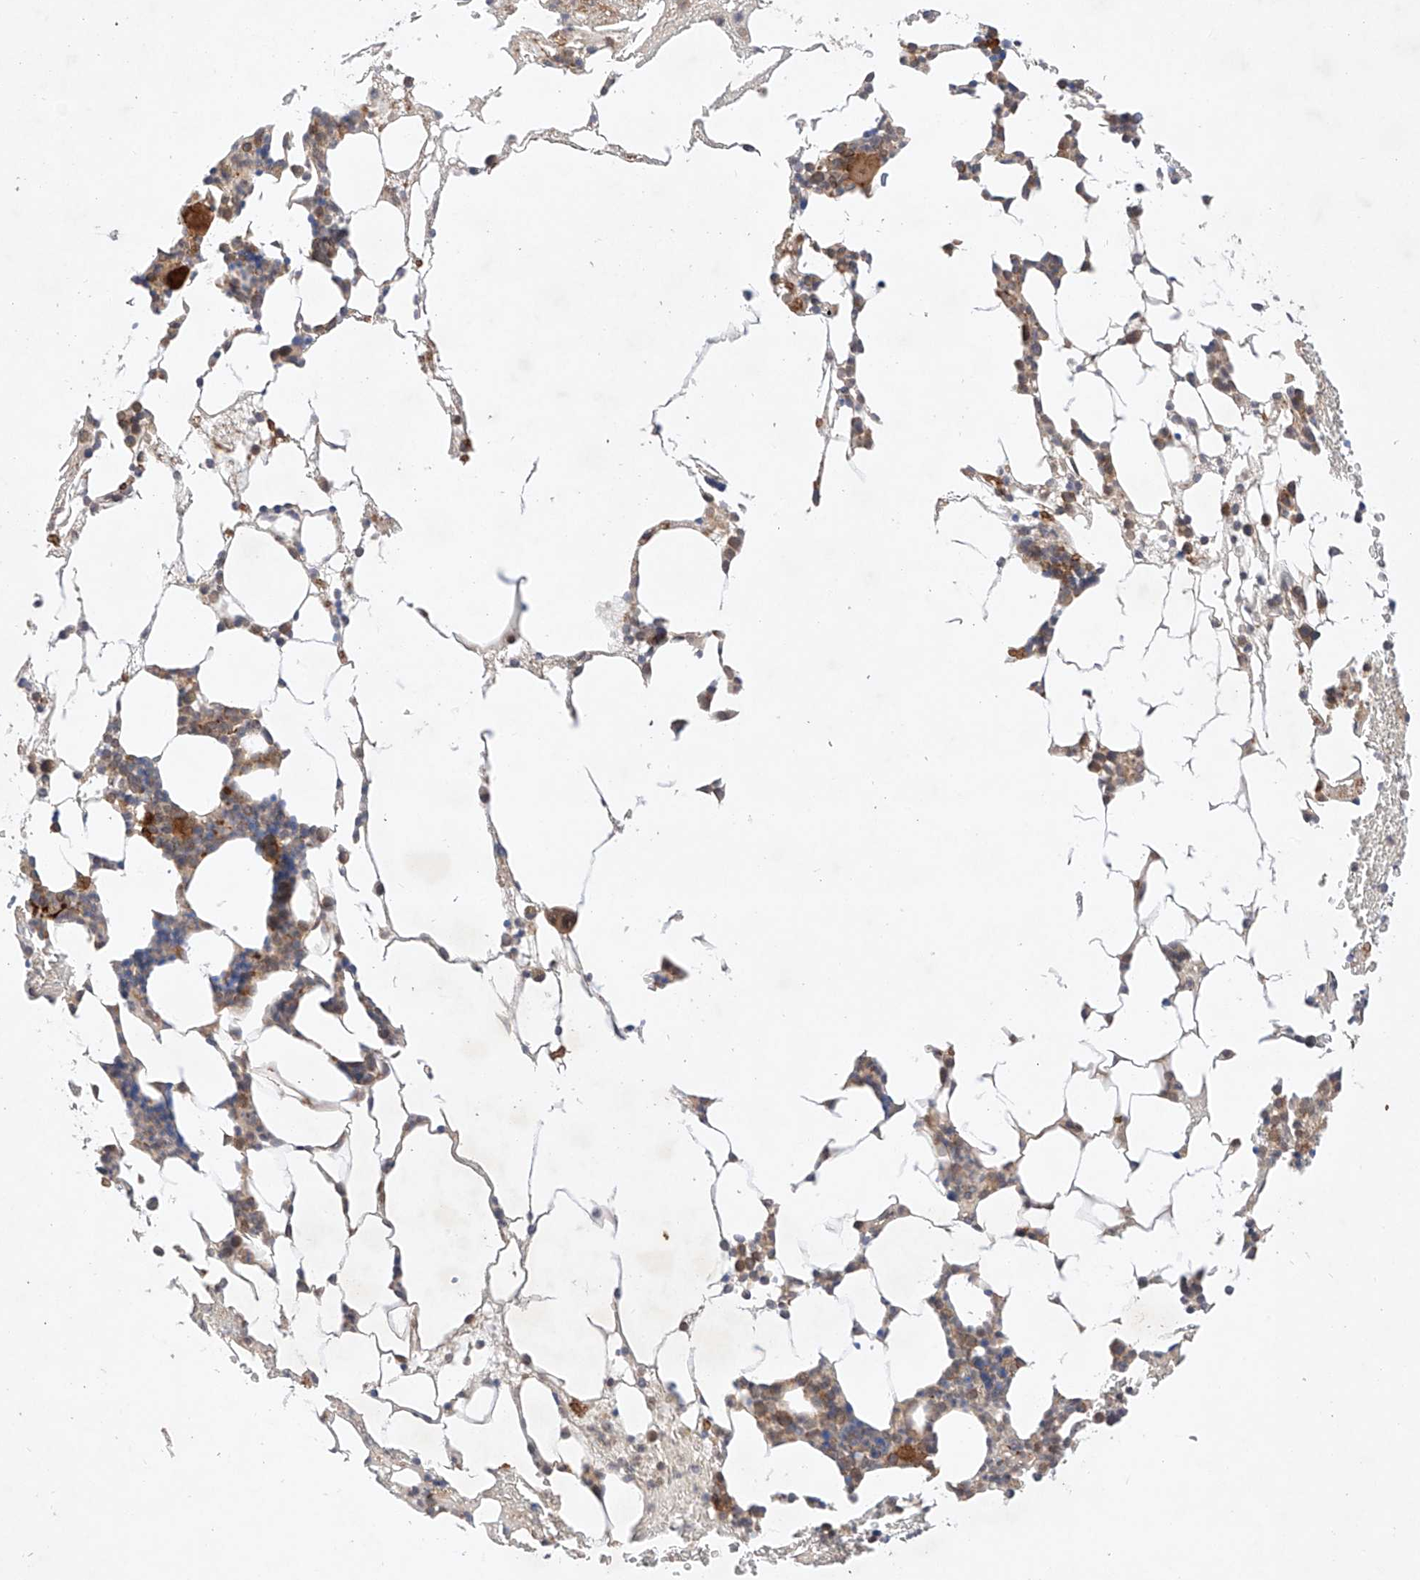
{"staining": {"intensity": "moderate", "quantity": "<25%", "location": "cytoplasmic/membranous"}, "tissue": "bone marrow", "cell_type": "Hematopoietic cells", "image_type": "normal", "snomed": [{"axis": "morphology", "description": "Normal tissue, NOS"}, {"axis": "morphology", "description": "Inflammation, NOS"}, {"axis": "topography", "description": "Bone marrow"}], "caption": "Bone marrow stained with immunohistochemistry shows moderate cytoplasmic/membranous staining in about <25% of hematopoietic cells.", "gene": "ZNF124", "patient": {"sex": "female", "age": 78}}